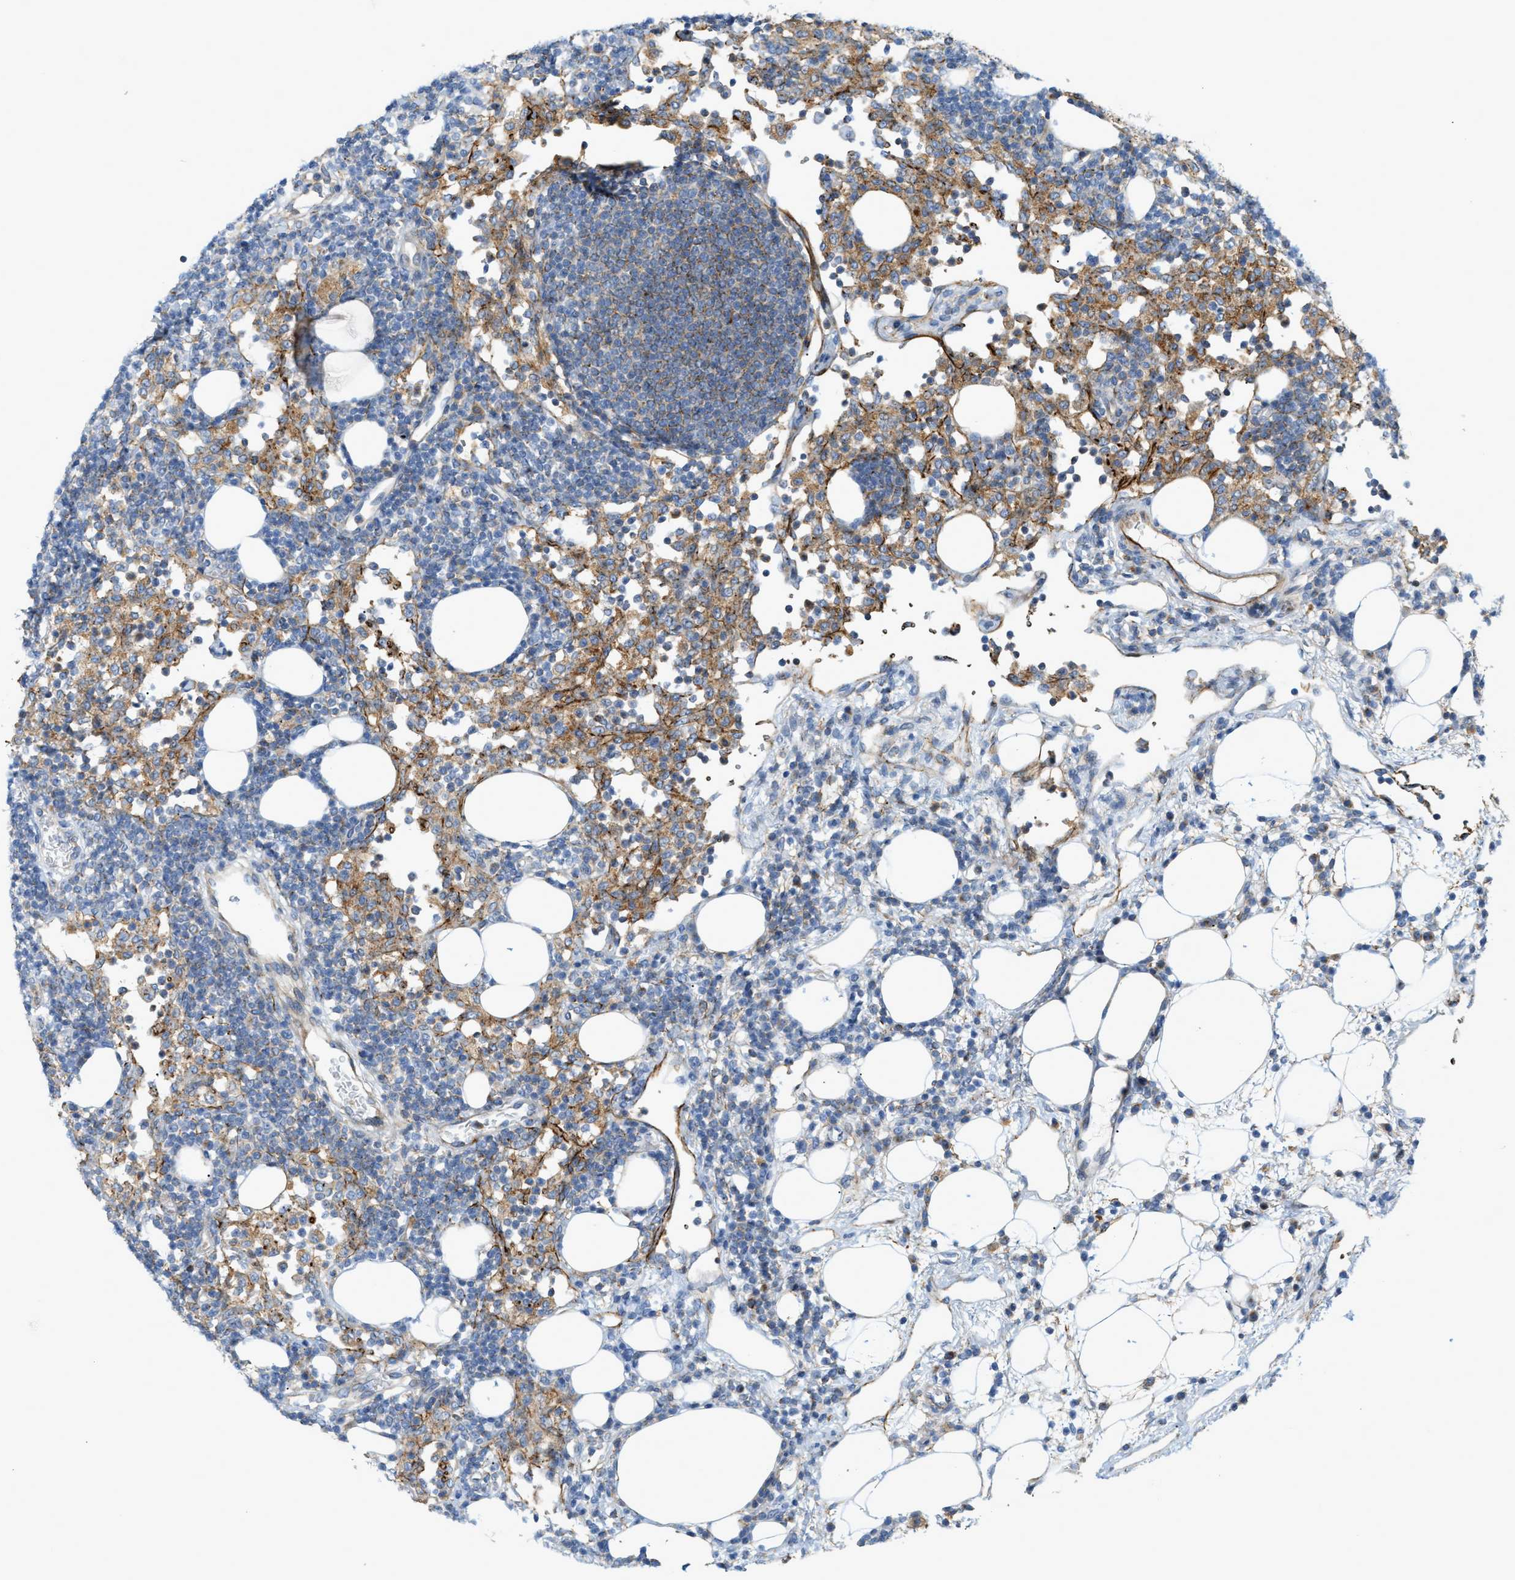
{"staining": {"intensity": "moderate", "quantity": "25%-75%", "location": "cytoplasmic/membranous"}, "tissue": "lymph node", "cell_type": "Germinal center cells", "image_type": "normal", "snomed": [{"axis": "morphology", "description": "Normal tissue, NOS"}, {"axis": "morphology", "description": "Carcinoid, malignant, NOS"}, {"axis": "topography", "description": "Lymph node"}], "caption": "About 25%-75% of germinal center cells in normal human lymph node exhibit moderate cytoplasmic/membranous protein expression as visualized by brown immunohistochemical staining.", "gene": "LMBRD1", "patient": {"sex": "male", "age": 47}}